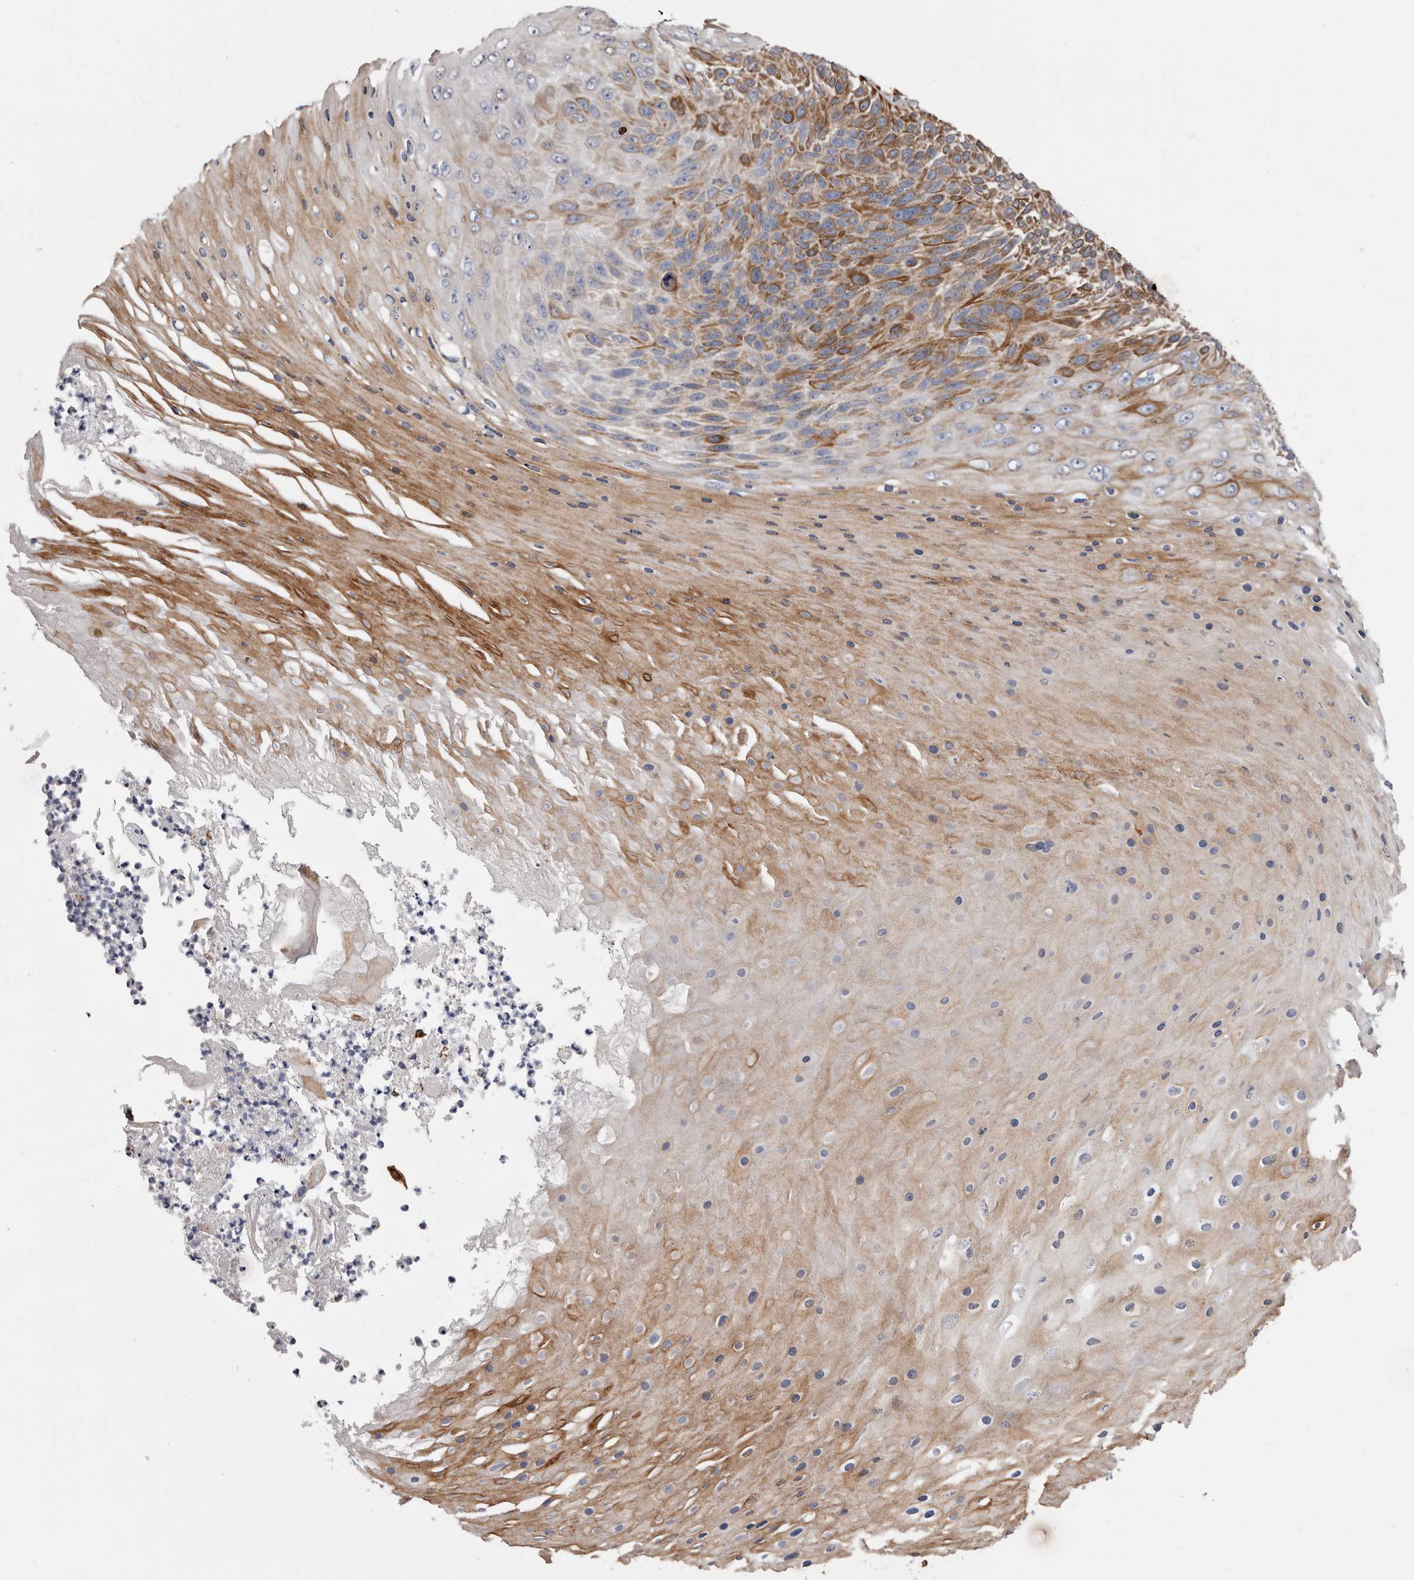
{"staining": {"intensity": "moderate", "quantity": "25%-75%", "location": "cytoplasmic/membranous"}, "tissue": "skin cancer", "cell_type": "Tumor cells", "image_type": "cancer", "snomed": [{"axis": "morphology", "description": "Squamous cell carcinoma, NOS"}, {"axis": "topography", "description": "Skin"}], "caption": "Protein expression analysis of human skin cancer reveals moderate cytoplasmic/membranous positivity in approximately 25%-75% of tumor cells.", "gene": "SEMA3E", "patient": {"sex": "female", "age": 88}}